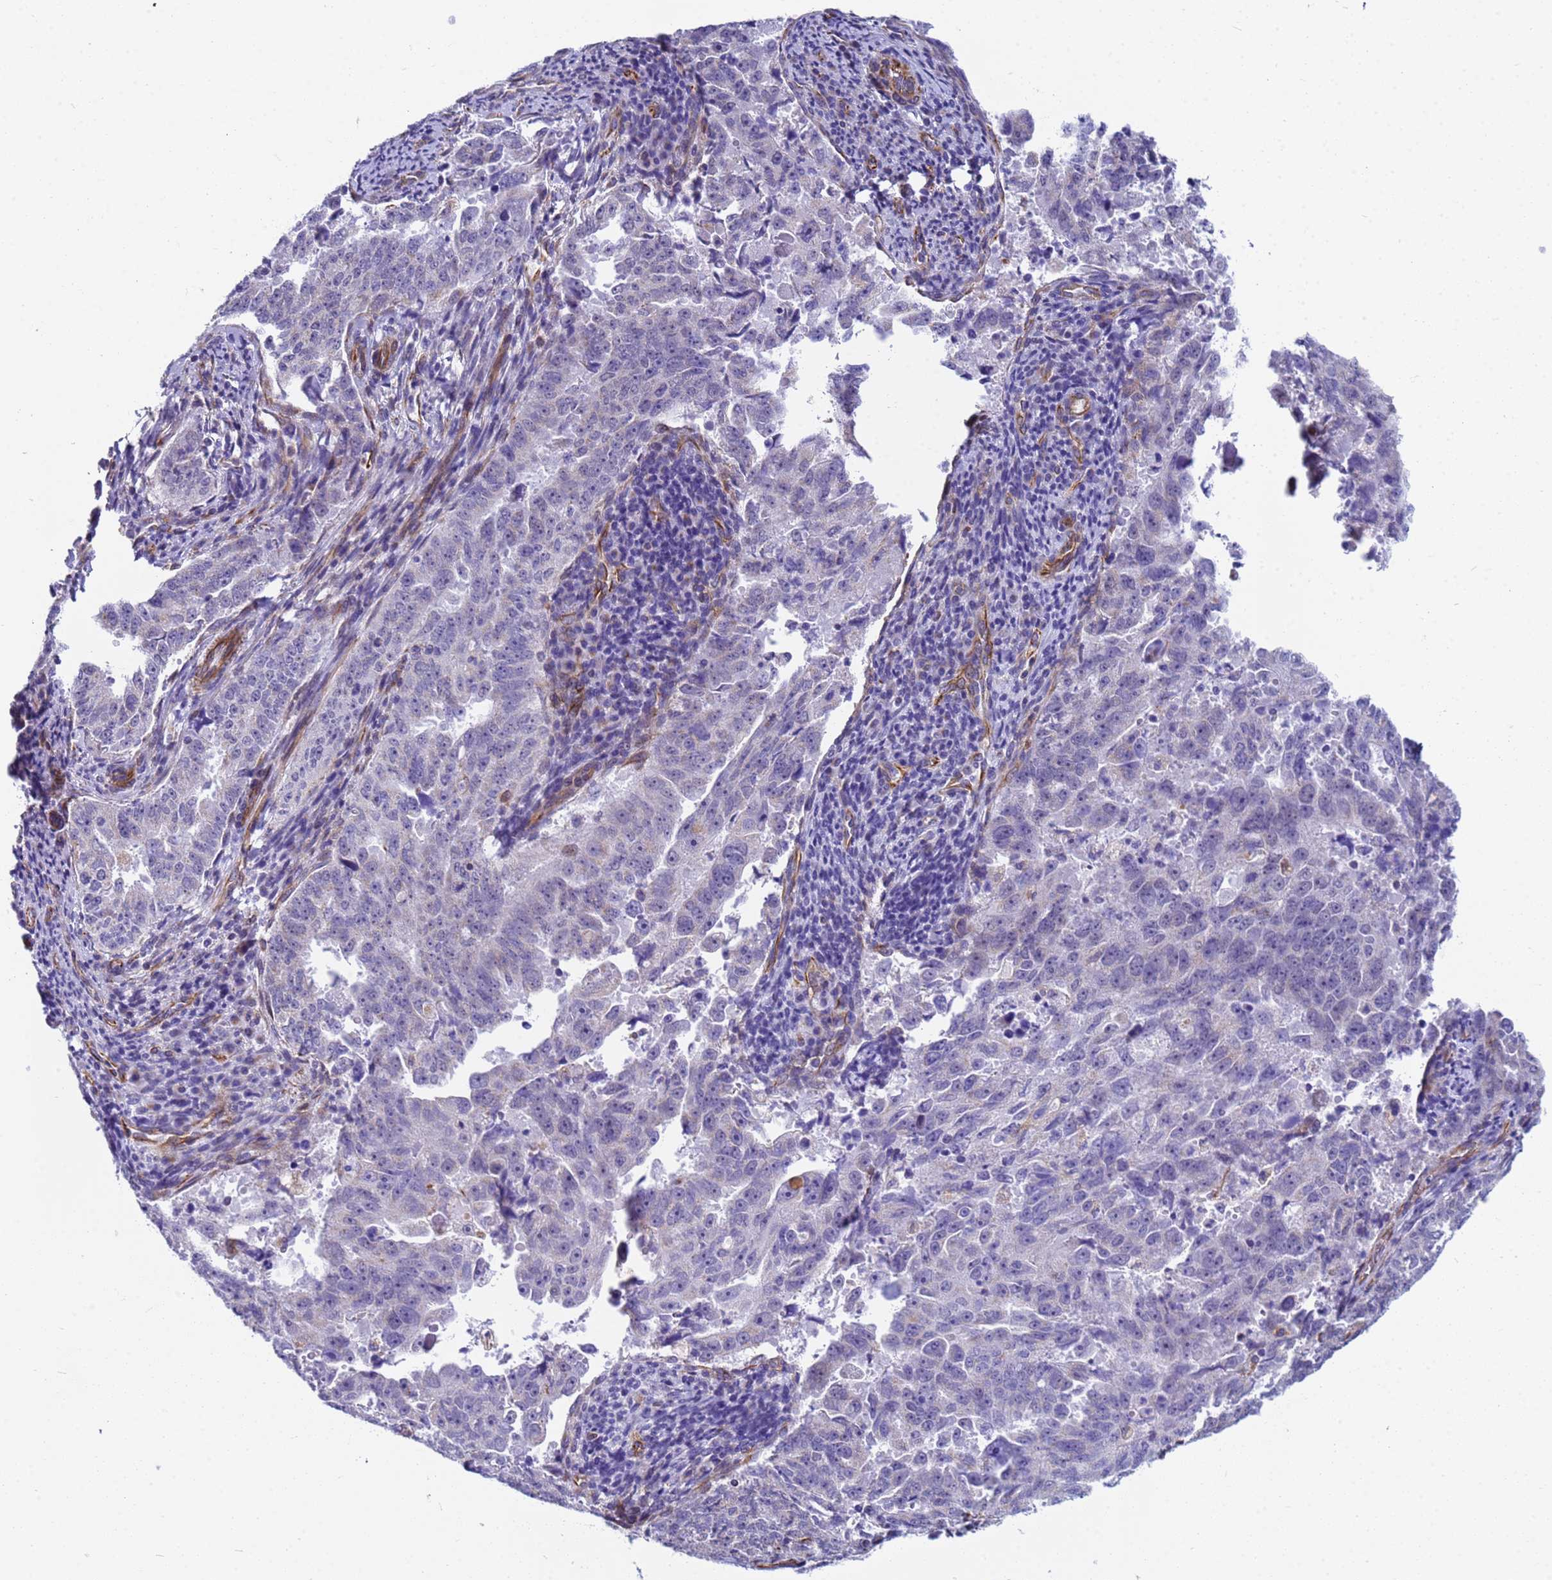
{"staining": {"intensity": "negative", "quantity": "none", "location": "none"}, "tissue": "endometrial cancer", "cell_type": "Tumor cells", "image_type": "cancer", "snomed": [{"axis": "morphology", "description": "Adenocarcinoma, NOS"}, {"axis": "topography", "description": "Endometrium"}], "caption": "Immunohistochemistry (IHC) micrograph of neoplastic tissue: endometrial cancer stained with DAB (3,3'-diaminobenzidine) demonstrates no significant protein positivity in tumor cells.", "gene": "UBXN2B", "patient": {"sex": "female", "age": 65}}